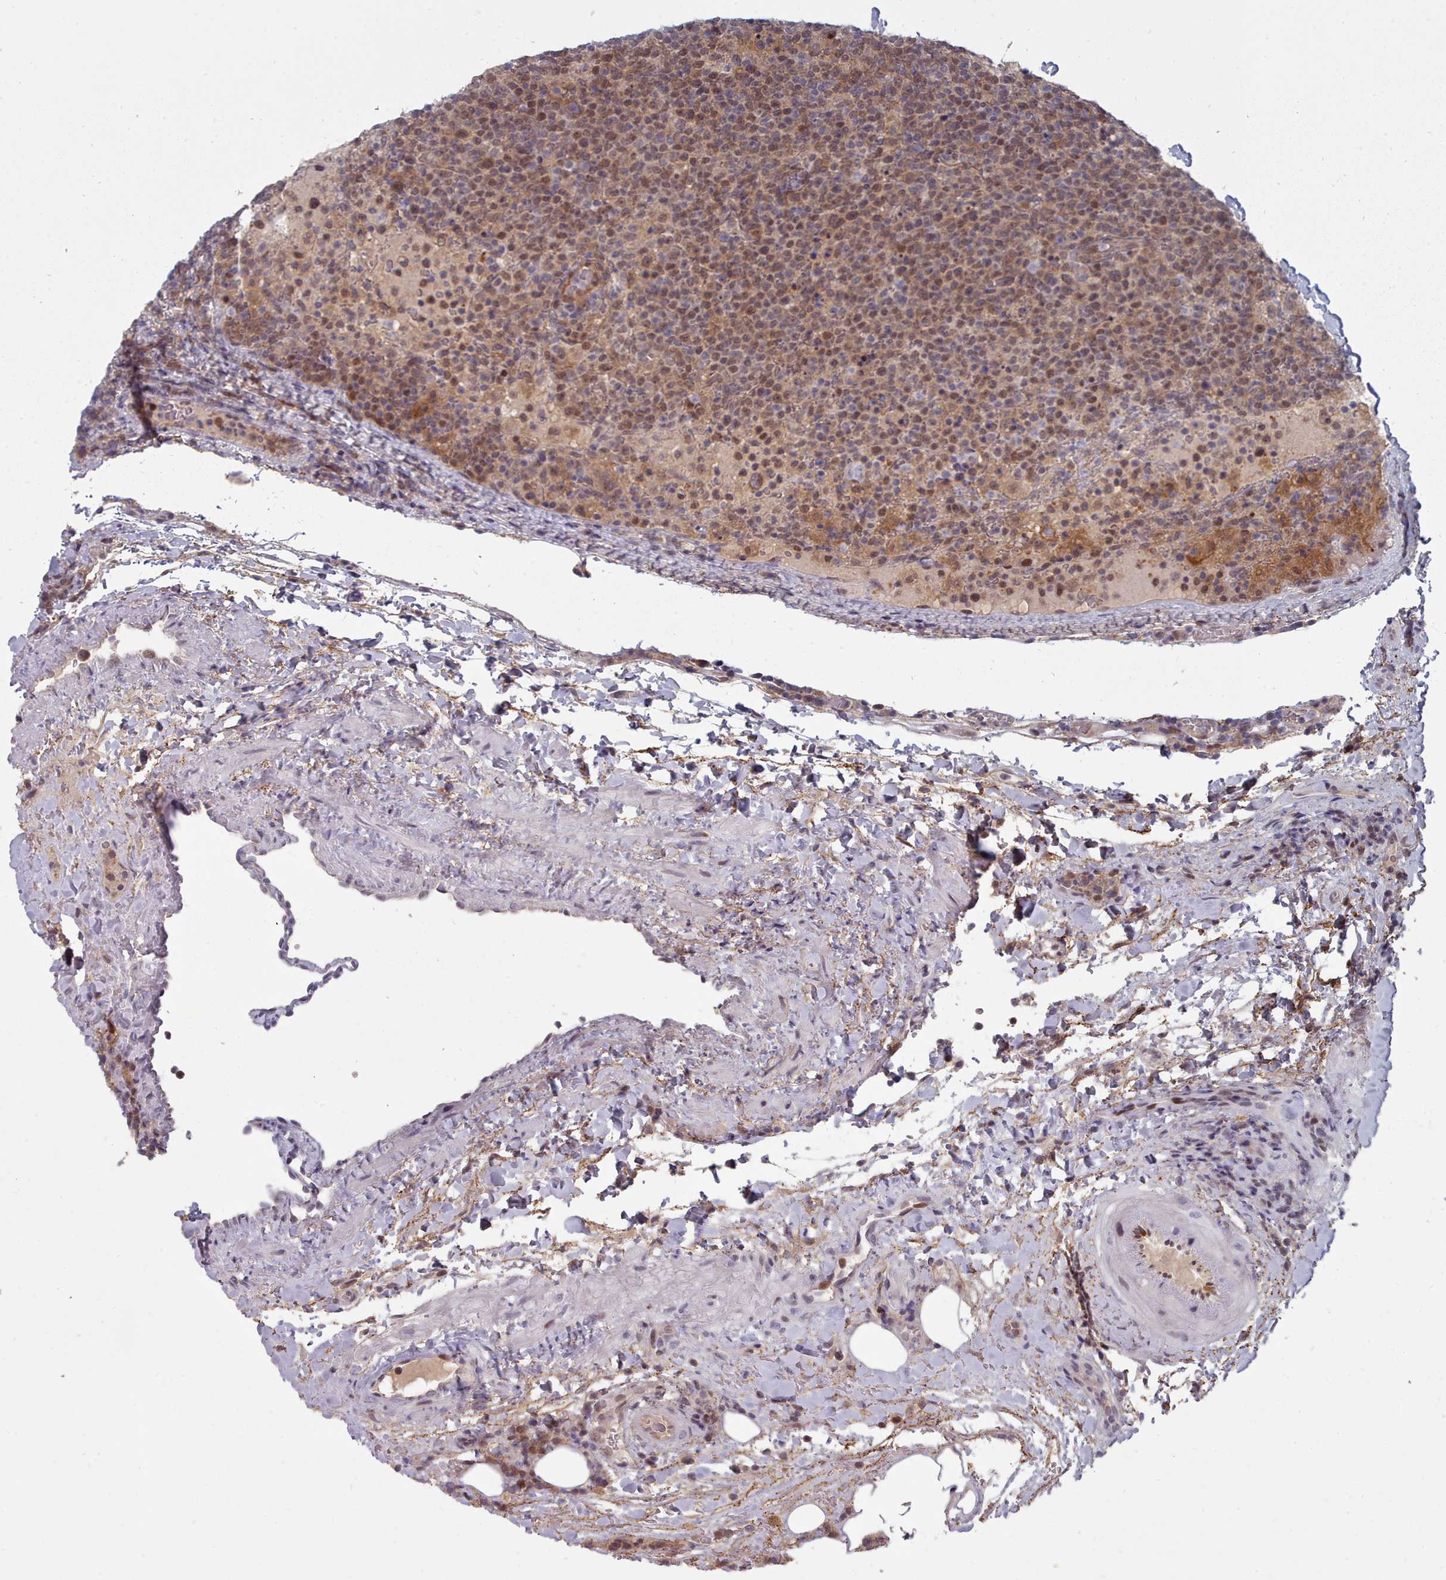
{"staining": {"intensity": "moderate", "quantity": ">75%", "location": "nuclear"}, "tissue": "lymphoma", "cell_type": "Tumor cells", "image_type": "cancer", "snomed": [{"axis": "morphology", "description": "Malignant lymphoma, non-Hodgkin's type, High grade"}, {"axis": "topography", "description": "Lymph node"}], "caption": "High-magnification brightfield microscopy of malignant lymphoma, non-Hodgkin's type (high-grade) stained with DAB (brown) and counterstained with hematoxylin (blue). tumor cells exhibit moderate nuclear expression is identified in approximately>75% of cells.", "gene": "GINS1", "patient": {"sex": "male", "age": 61}}